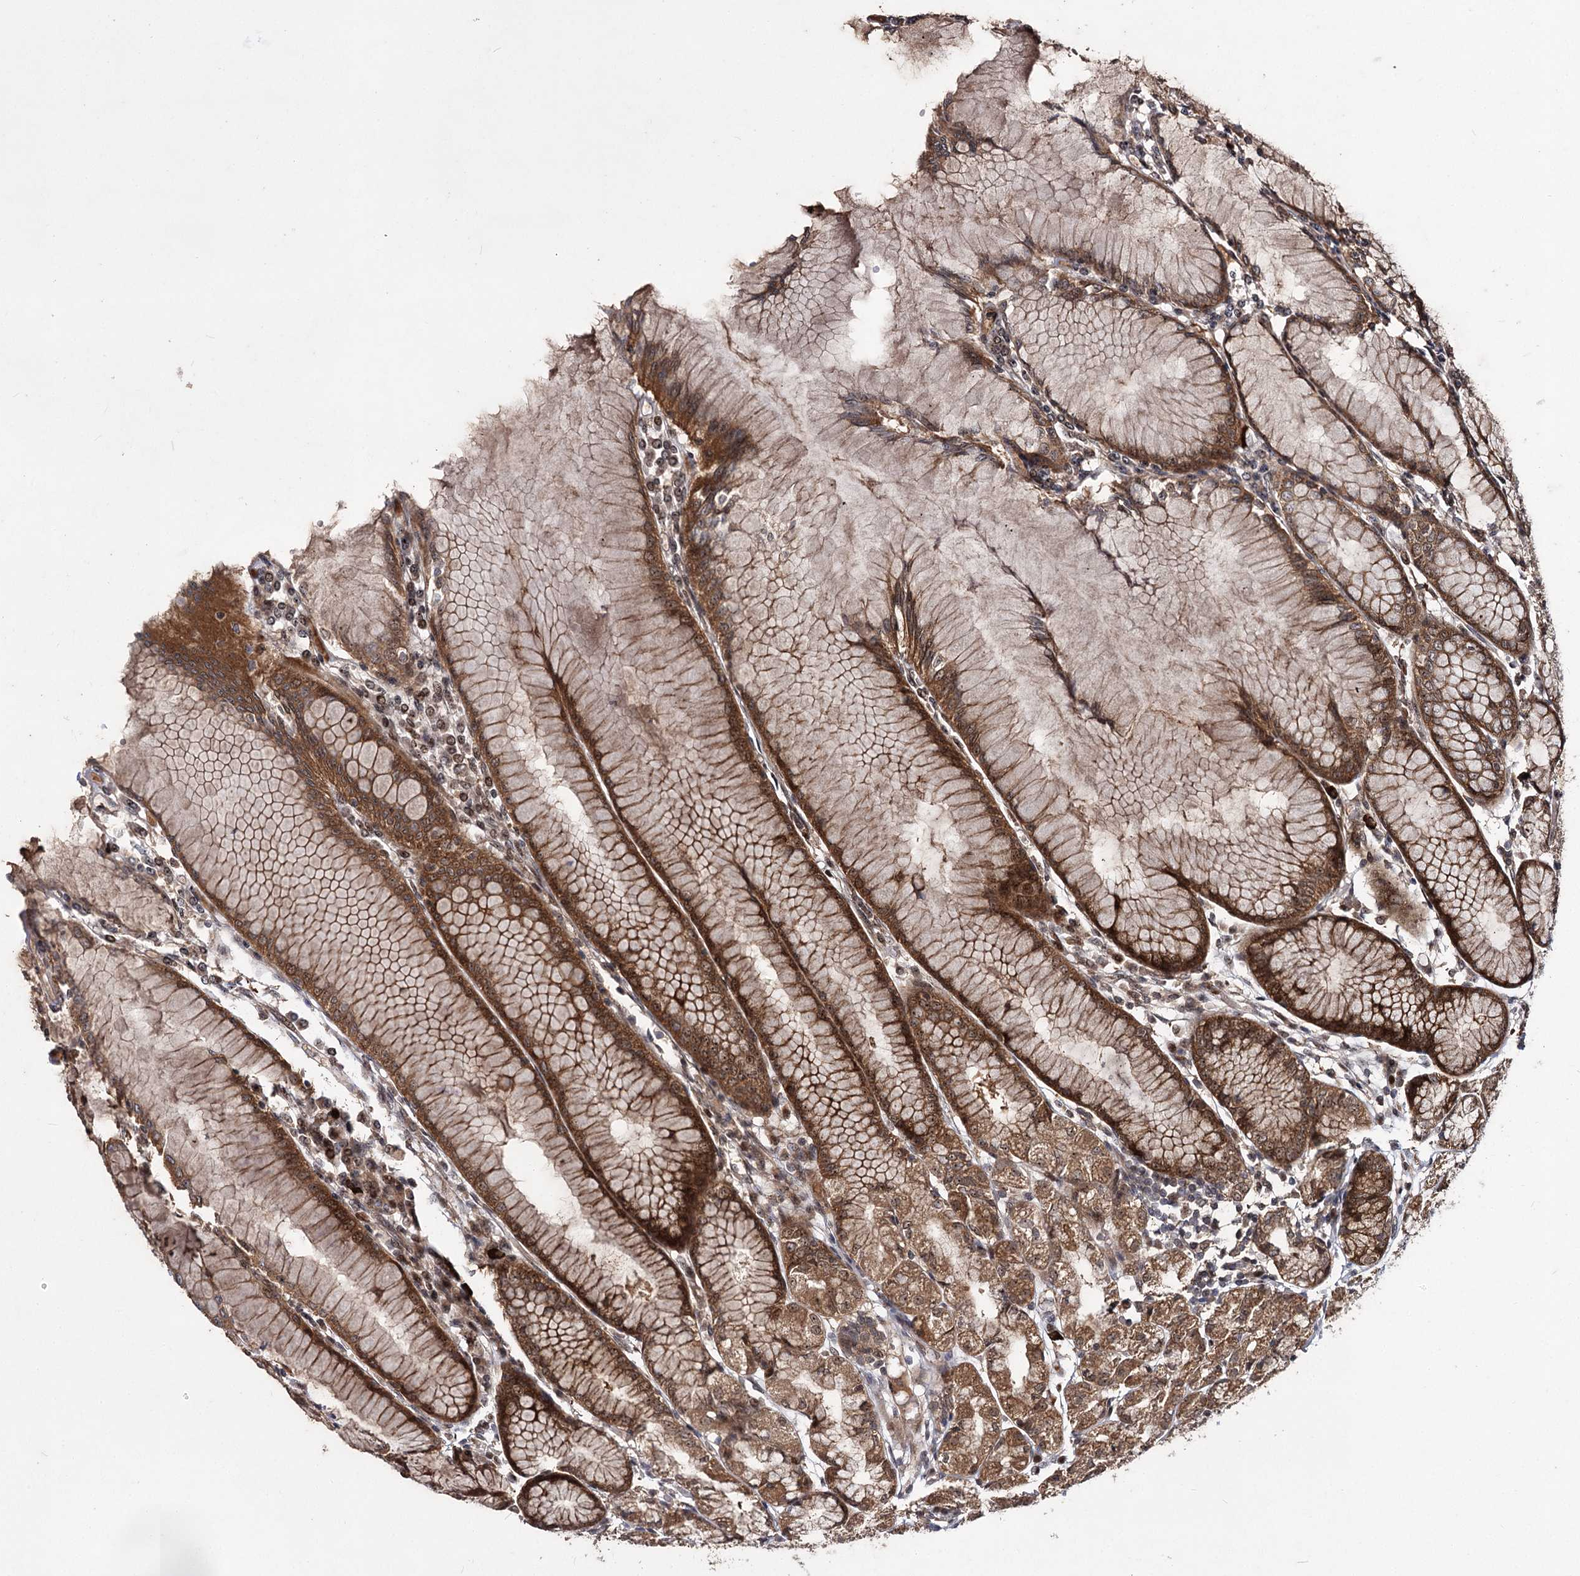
{"staining": {"intensity": "strong", "quantity": ">75%", "location": "cytoplasmic/membranous,nuclear"}, "tissue": "stomach", "cell_type": "Glandular cells", "image_type": "normal", "snomed": [{"axis": "morphology", "description": "Normal tissue, NOS"}, {"axis": "topography", "description": "Stomach"}], "caption": "Immunohistochemistry (IHC) image of unremarkable human stomach stained for a protein (brown), which shows high levels of strong cytoplasmic/membranous,nuclear staining in about >75% of glandular cells.", "gene": "MKNK2", "patient": {"sex": "female", "age": 57}}